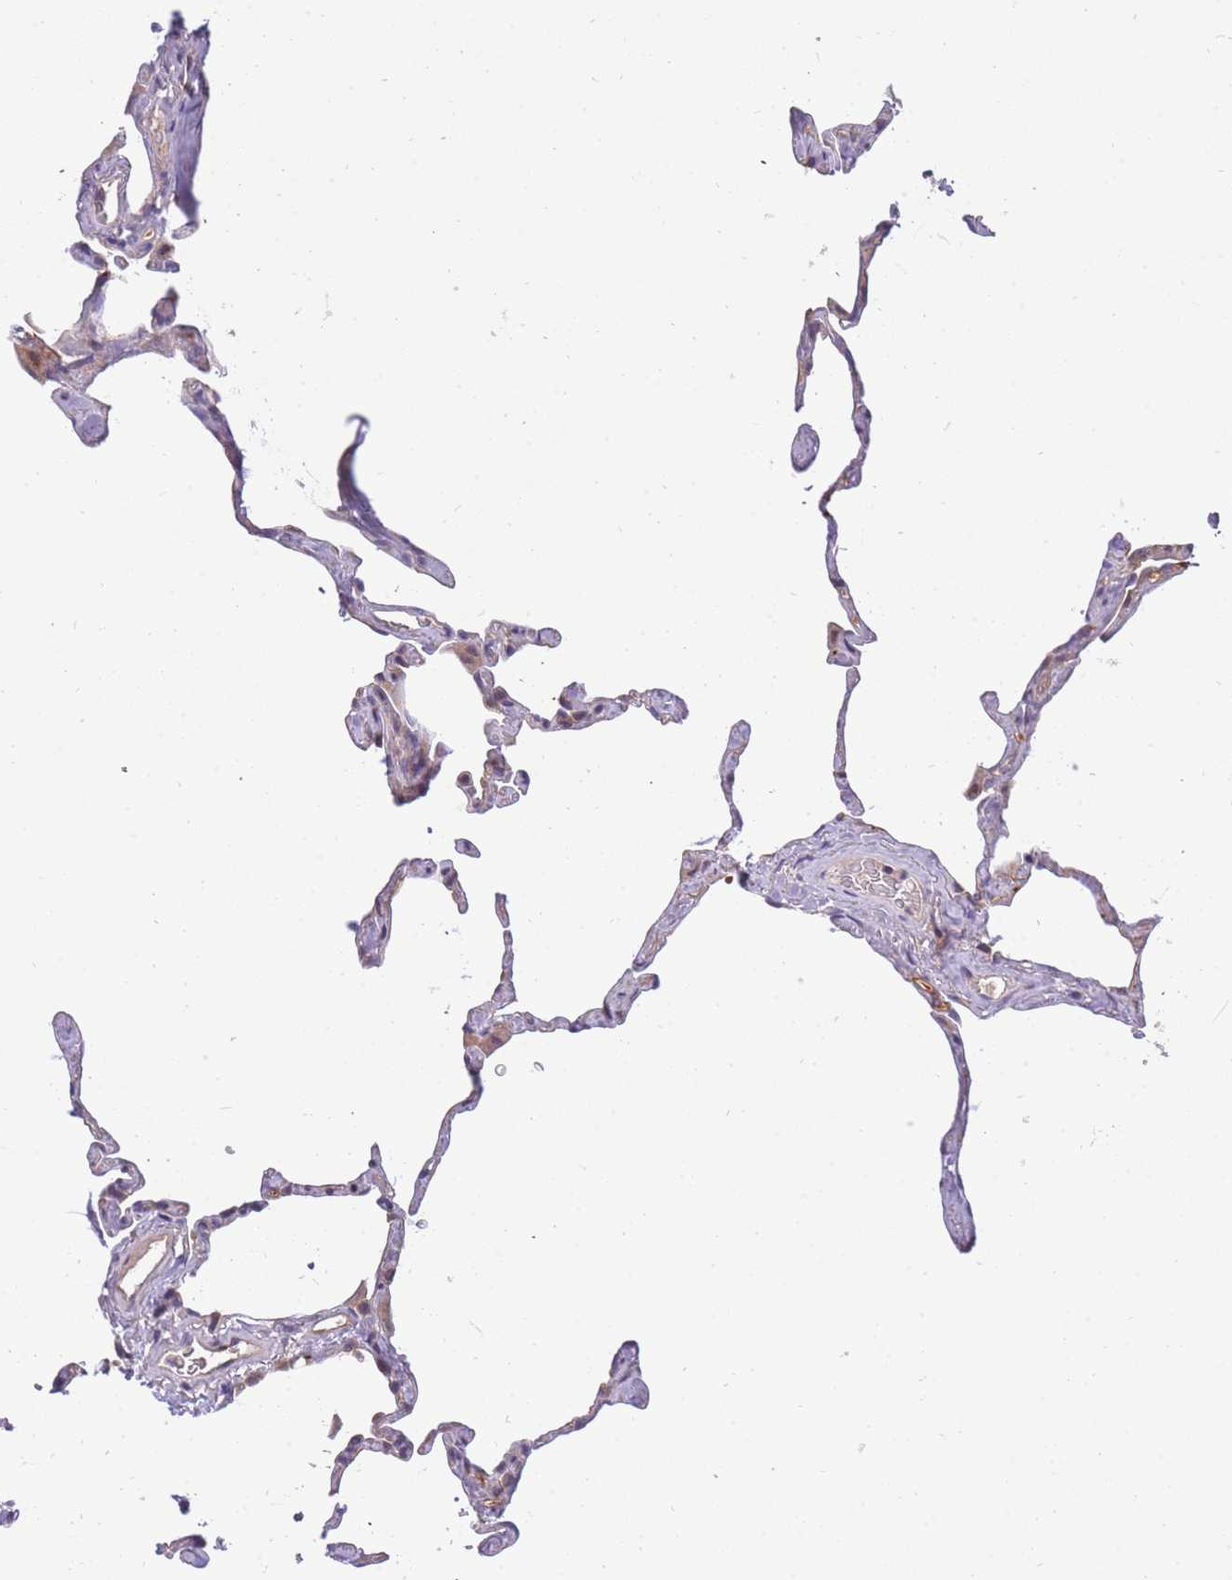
{"staining": {"intensity": "moderate", "quantity": "<25%", "location": "cytoplasmic/membranous"}, "tissue": "lung", "cell_type": "Alveolar cells", "image_type": "normal", "snomed": [{"axis": "morphology", "description": "Normal tissue, NOS"}, {"axis": "topography", "description": "Lung"}], "caption": "Brown immunohistochemical staining in unremarkable lung displays moderate cytoplasmic/membranous expression in approximately <25% of alveolar cells. The staining was performed using DAB, with brown indicating positive protein expression. Nuclei are stained blue with hematoxylin.", "gene": "CRYGN", "patient": {"sex": "male", "age": 65}}